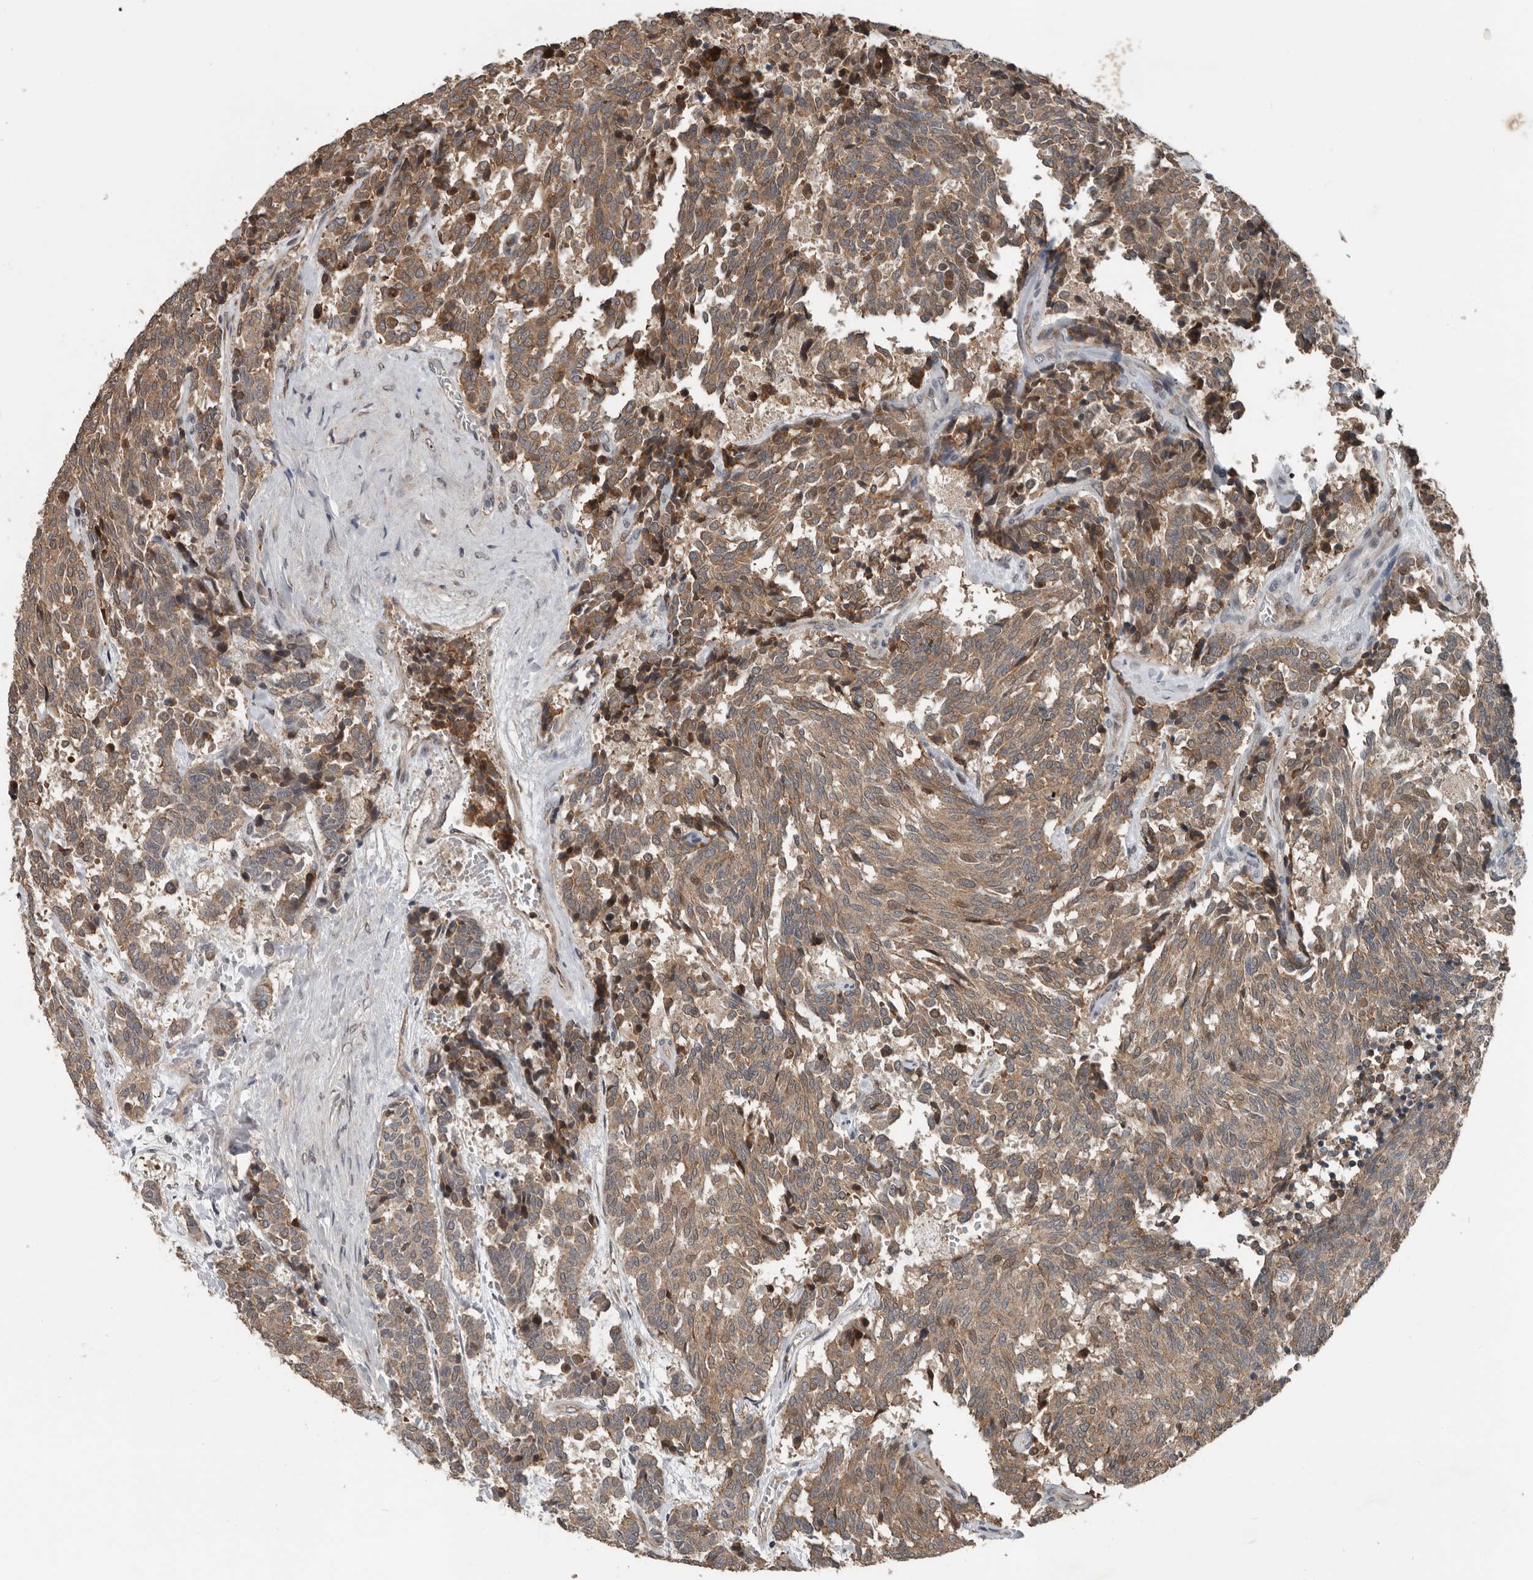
{"staining": {"intensity": "moderate", "quantity": ">75%", "location": "cytoplasmic/membranous"}, "tissue": "carcinoid", "cell_type": "Tumor cells", "image_type": "cancer", "snomed": [{"axis": "morphology", "description": "Carcinoid, malignant, NOS"}, {"axis": "topography", "description": "Pancreas"}], "caption": "The photomicrograph reveals a brown stain indicating the presence of a protein in the cytoplasmic/membranous of tumor cells in carcinoid. (Stains: DAB (3,3'-diaminobenzidine) in brown, nuclei in blue, Microscopy: brightfield microscopy at high magnification).", "gene": "YOD1", "patient": {"sex": "female", "age": 54}}